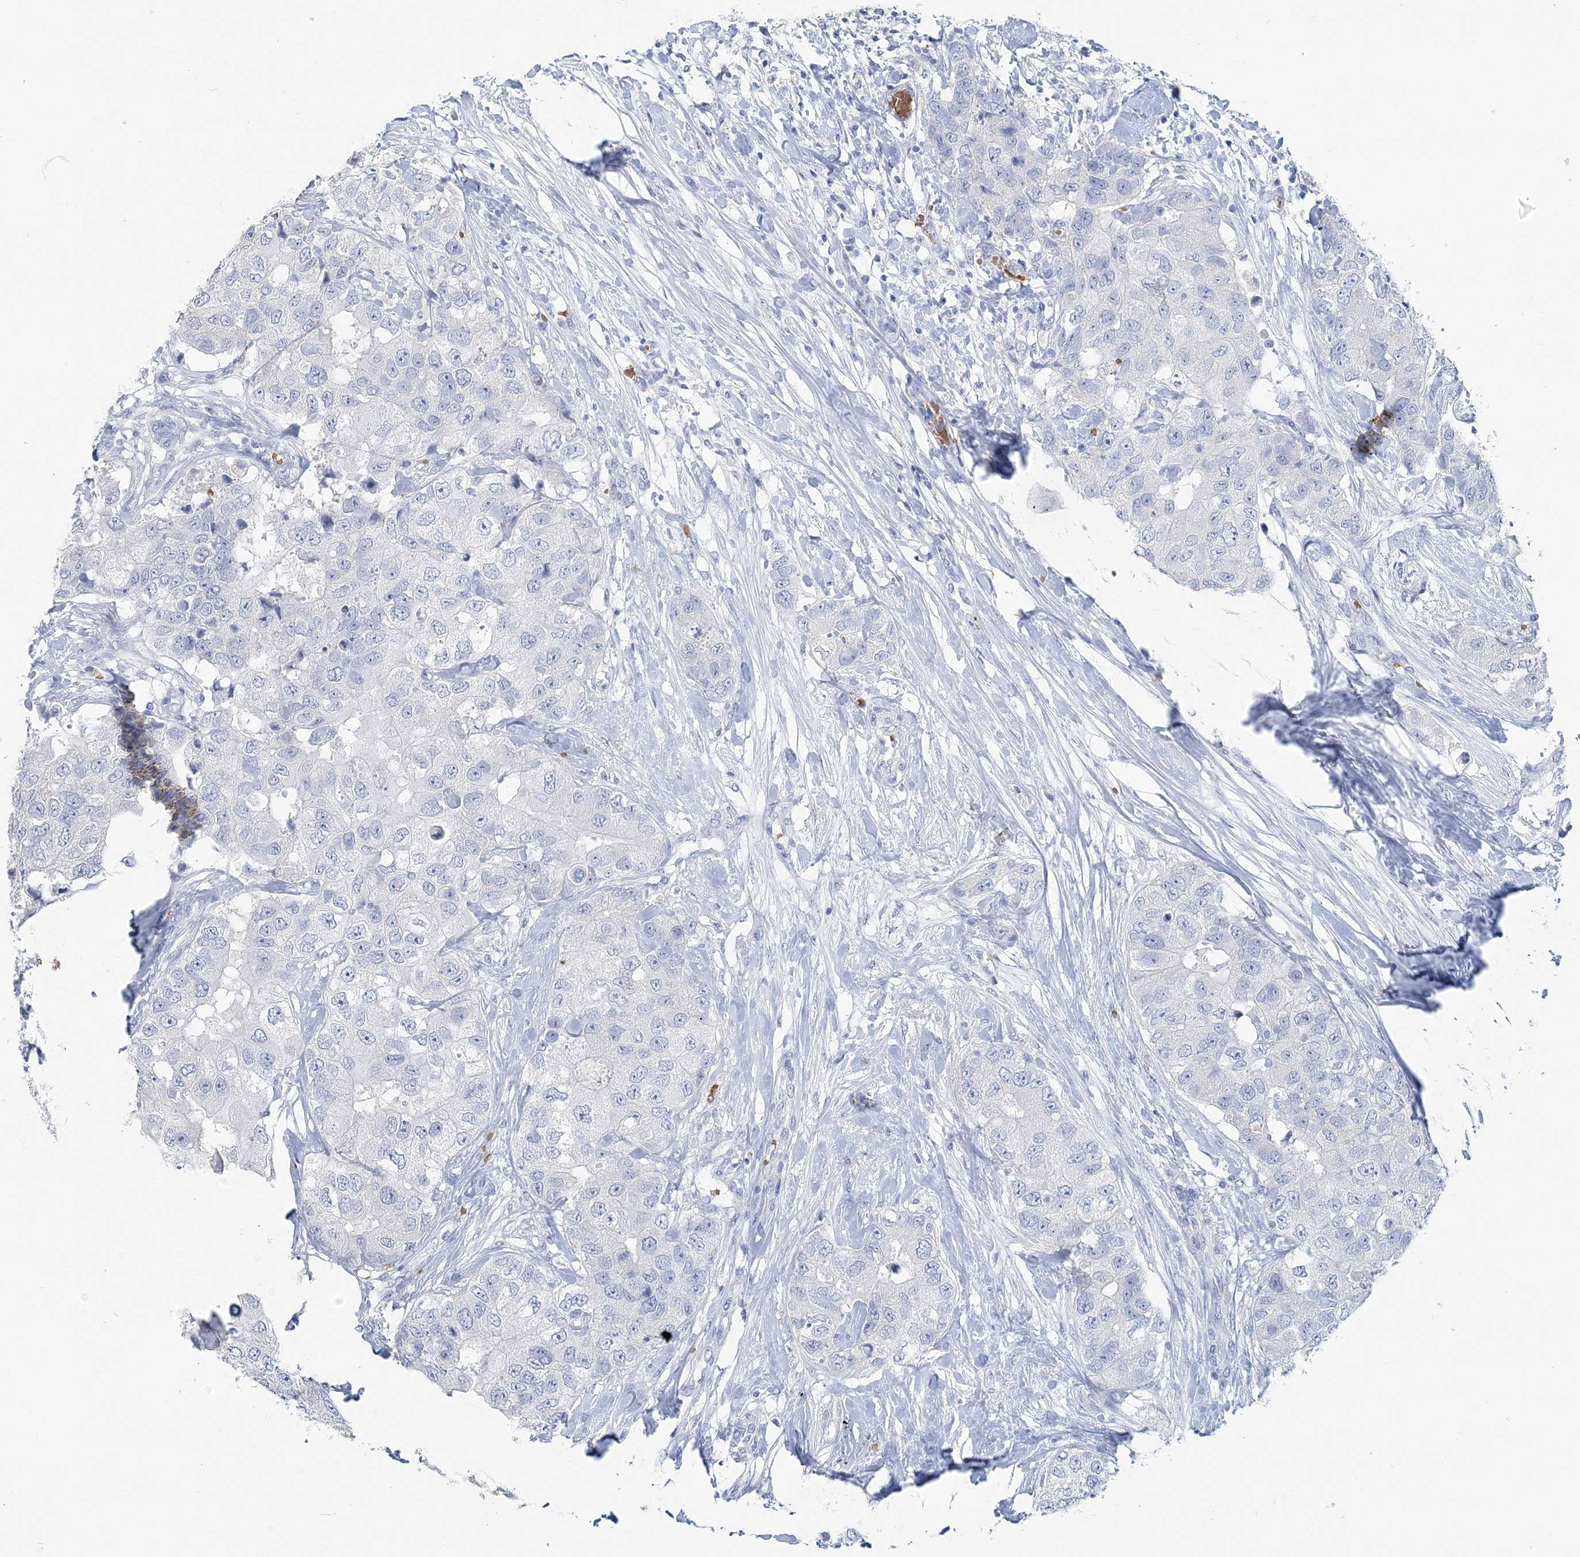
{"staining": {"intensity": "negative", "quantity": "none", "location": "none"}, "tissue": "breast cancer", "cell_type": "Tumor cells", "image_type": "cancer", "snomed": [{"axis": "morphology", "description": "Duct carcinoma"}, {"axis": "topography", "description": "Breast"}], "caption": "Immunohistochemistry photomicrograph of breast cancer (infiltrating ductal carcinoma) stained for a protein (brown), which reveals no positivity in tumor cells.", "gene": "HBD", "patient": {"sex": "female", "age": 62}}